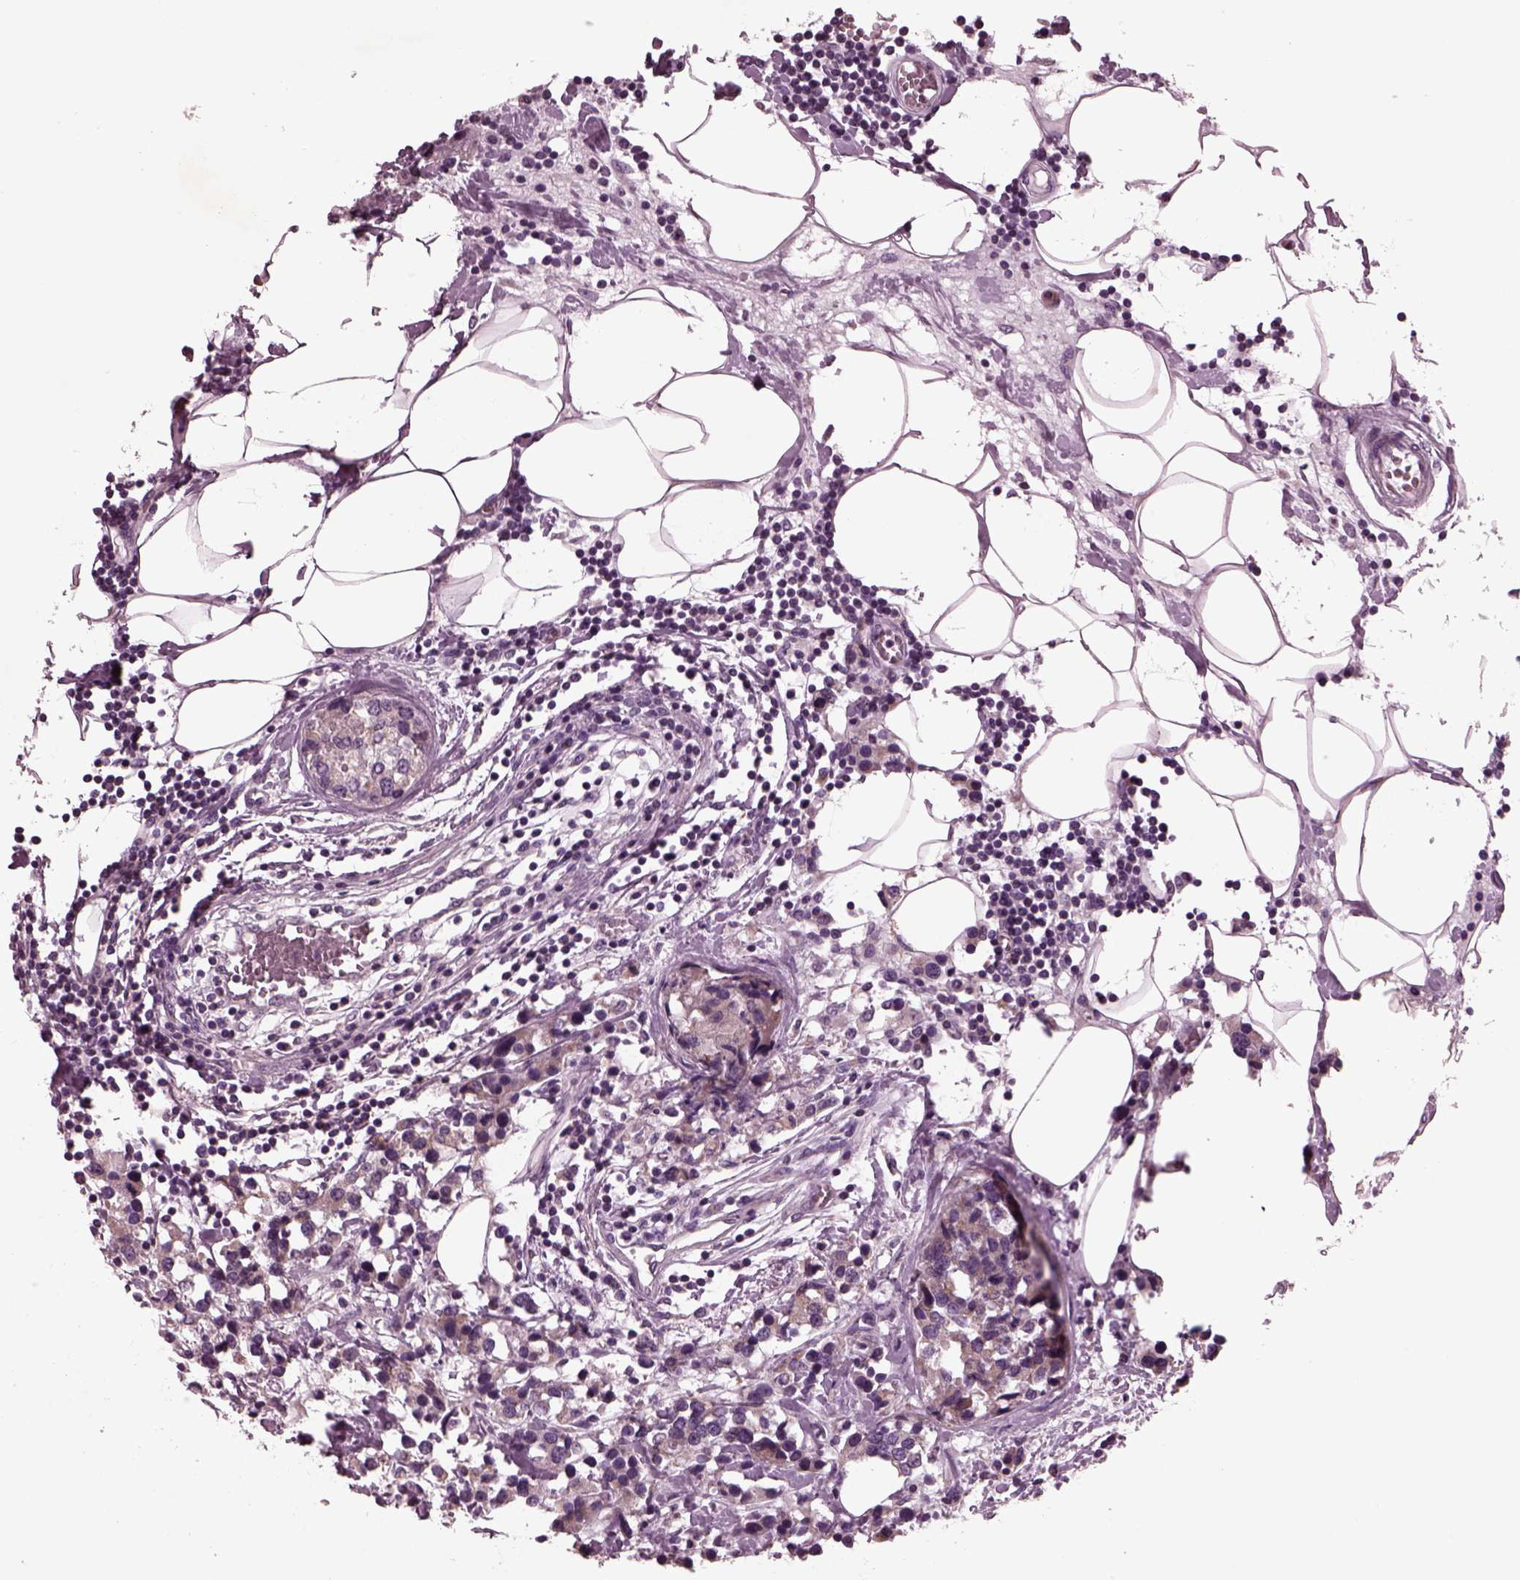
{"staining": {"intensity": "weak", "quantity": "25%-75%", "location": "cytoplasmic/membranous"}, "tissue": "breast cancer", "cell_type": "Tumor cells", "image_type": "cancer", "snomed": [{"axis": "morphology", "description": "Lobular carcinoma"}, {"axis": "topography", "description": "Breast"}], "caption": "This is a micrograph of IHC staining of breast lobular carcinoma, which shows weak positivity in the cytoplasmic/membranous of tumor cells.", "gene": "AP4M1", "patient": {"sex": "female", "age": 59}}